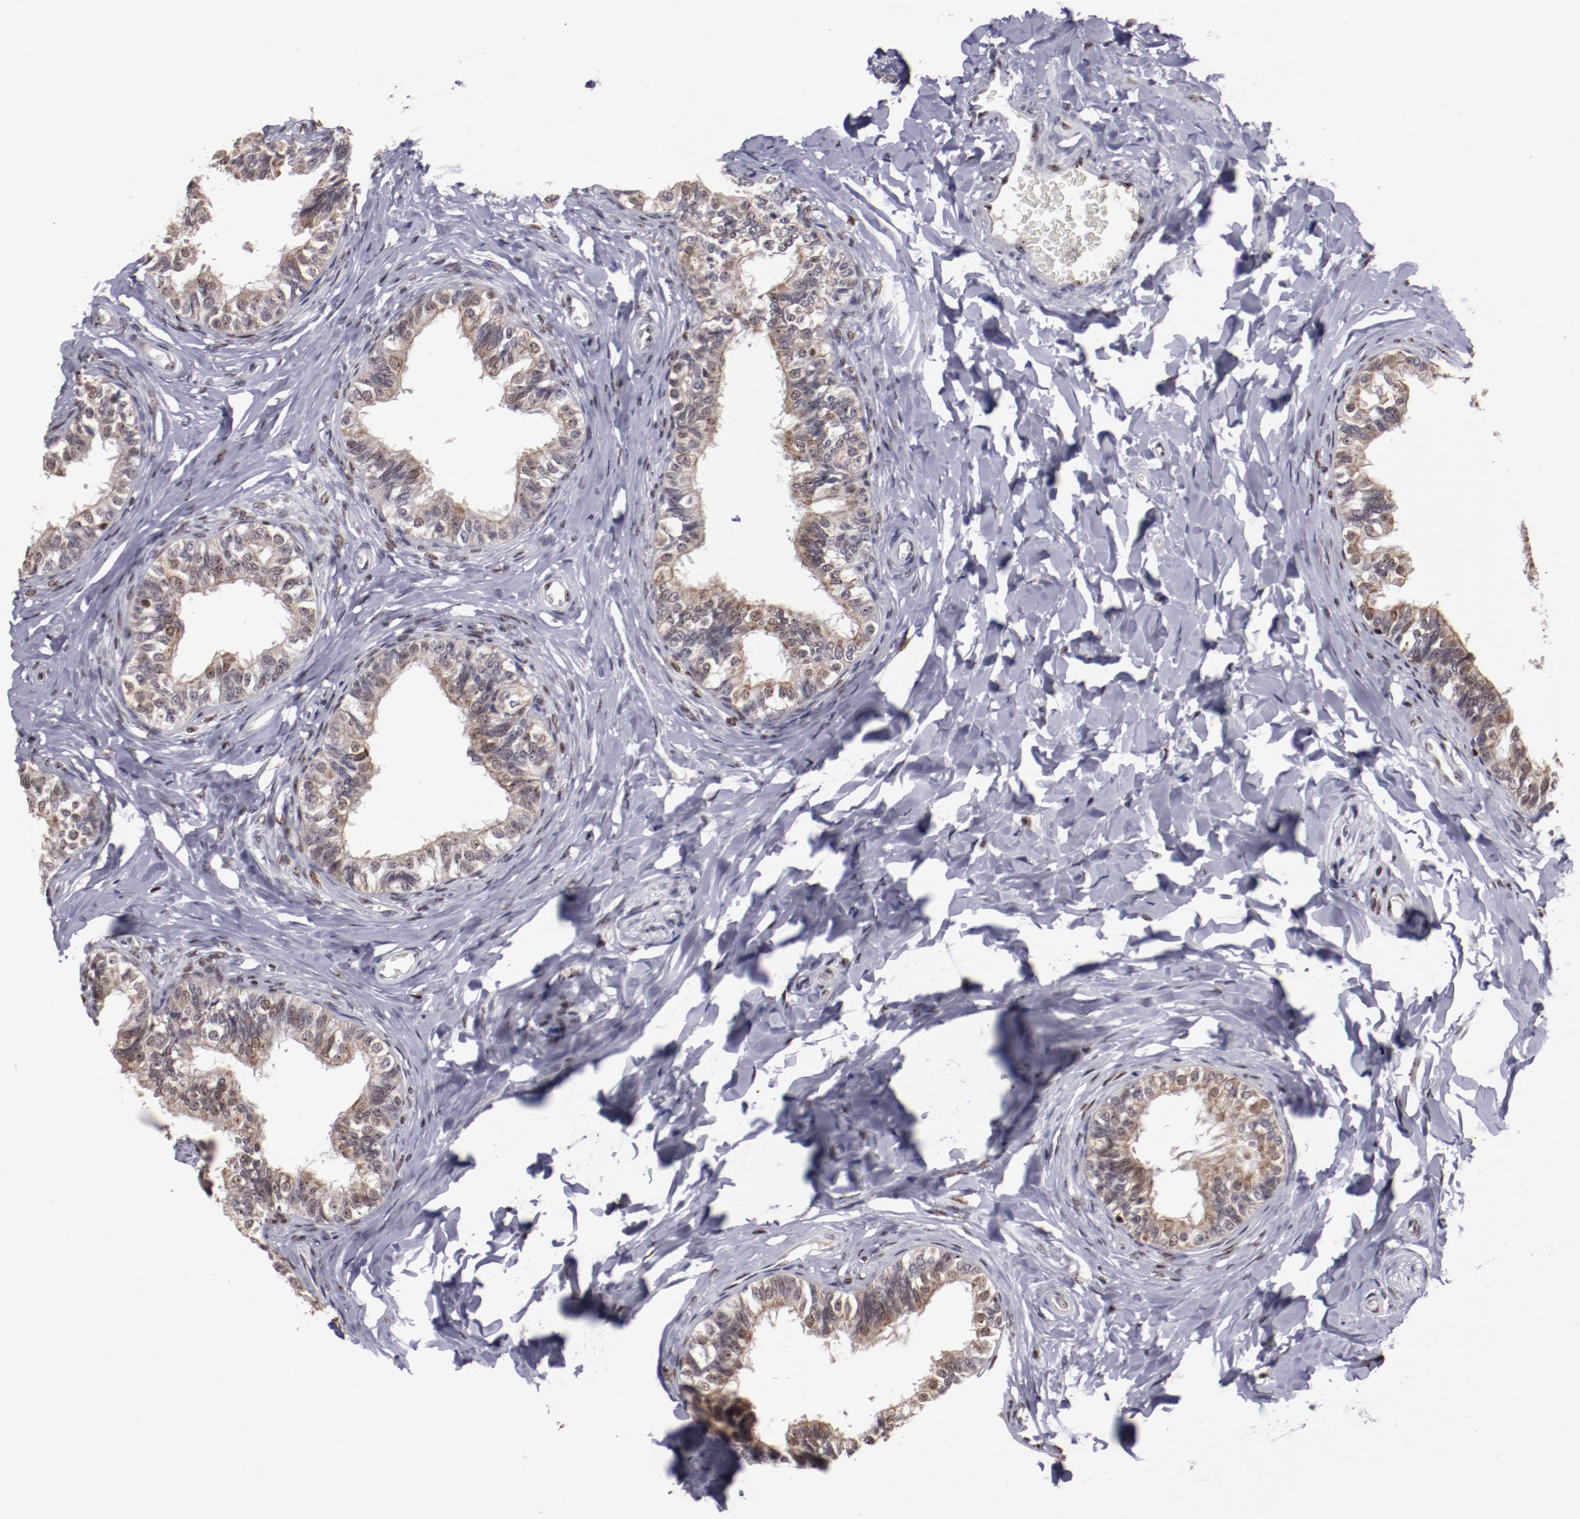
{"staining": {"intensity": "weak", "quantity": "25%-75%", "location": "cytoplasmic/membranous,nuclear"}, "tissue": "epididymis", "cell_type": "Glandular cells", "image_type": "normal", "snomed": [{"axis": "morphology", "description": "Normal tissue, NOS"}, {"axis": "topography", "description": "Soft tissue"}, {"axis": "topography", "description": "Epididymis"}], "caption": "Immunohistochemistry (IHC) of benign epididymis shows low levels of weak cytoplasmic/membranous,nuclear staining in approximately 25%-75% of glandular cells.", "gene": "DDX24", "patient": {"sex": "male", "age": 26}}